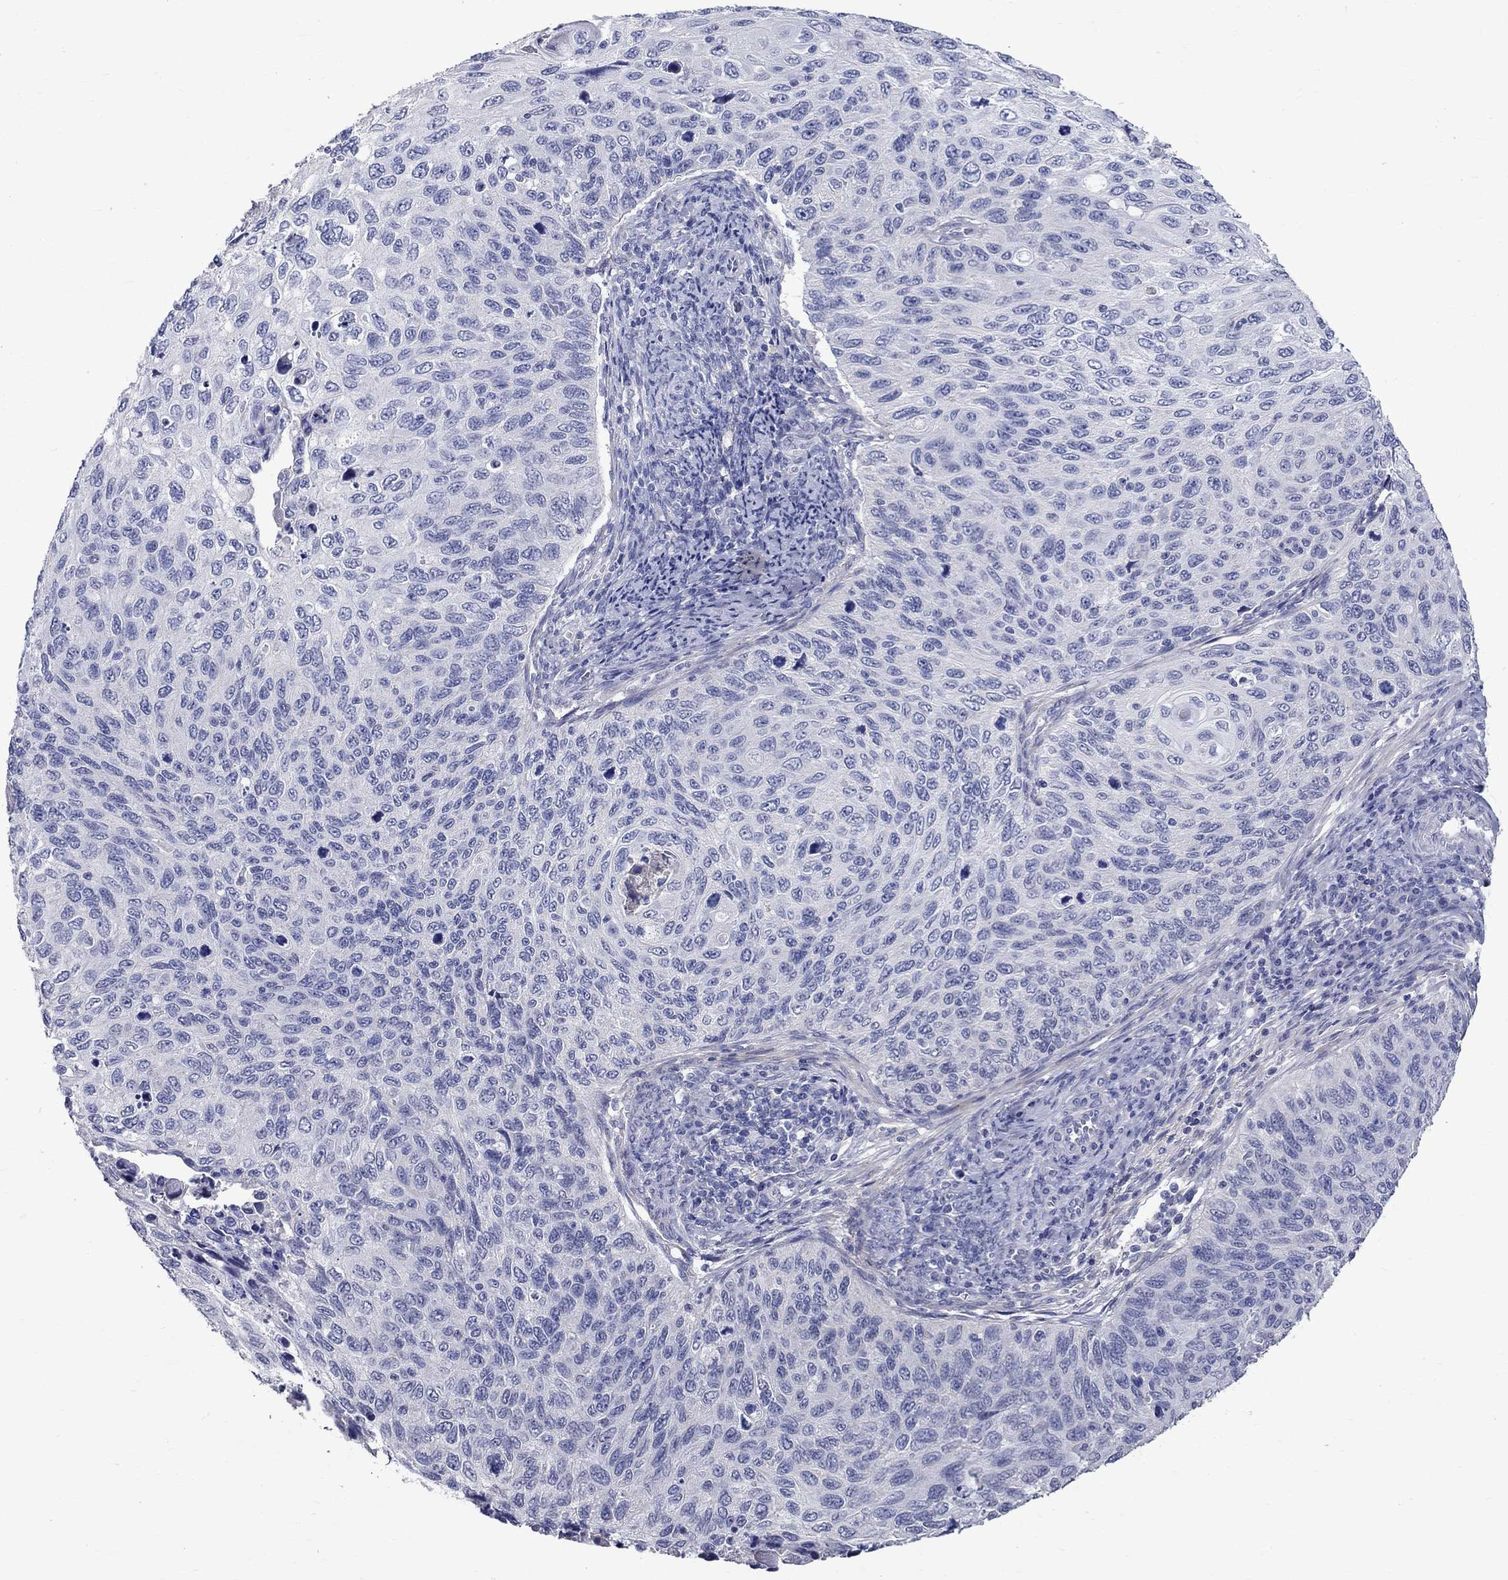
{"staining": {"intensity": "negative", "quantity": "none", "location": "none"}, "tissue": "cervical cancer", "cell_type": "Tumor cells", "image_type": "cancer", "snomed": [{"axis": "morphology", "description": "Squamous cell carcinoma, NOS"}, {"axis": "topography", "description": "Cervix"}], "caption": "An immunohistochemistry photomicrograph of cervical cancer is shown. There is no staining in tumor cells of cervical cancer. Nuclei are stained in blue.", "gene": "ANXA10", "patient": {"sex": "female", "age": 70}}